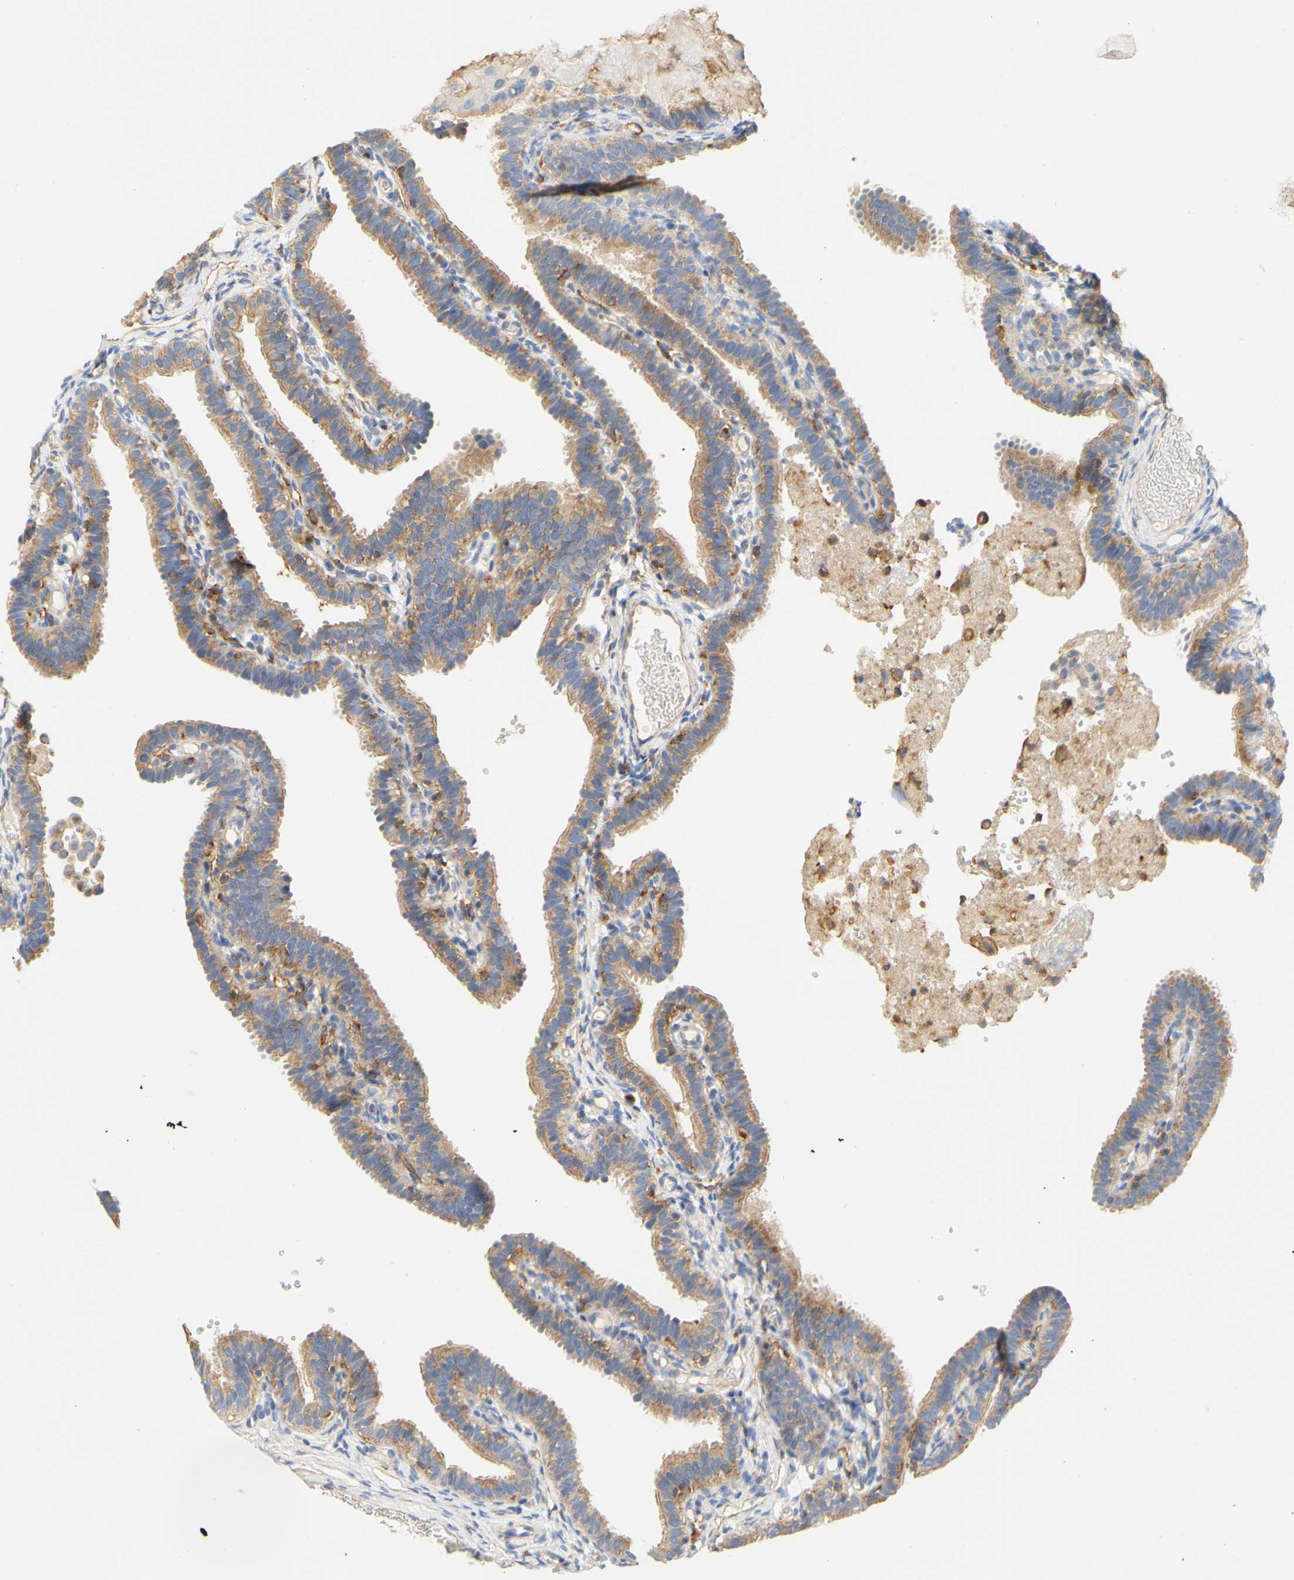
{"staining": {"intensity": "moderate", "quantity": ">75%", "location": "cytoplasmic/membranous"}, "tissue": "fallopian tube", "cell_type": "Glandular cells", "image_type": "normal", "snomed": [{"axis": "morphology", "description": "Normal tissue, NOS"}, {"axis": "topography", "description": "Fallopian tube"}, {"axis": "topography", "description": "Placenta"}], "caption": "Immunohistochemical staining of normal fallopian tube displays moderate cytoplasmic/membranous protein staining in approximately >75% of glandular cells. The staining was performed using DAB (3,3'-diaminobenzidine) to visualize the protein expression in brown, while the nuclei were stained in blue with hematoxylin (Magnification: 20x).", "gene": "PCDH7", "patient": {"sex": "female", "age": 34}}